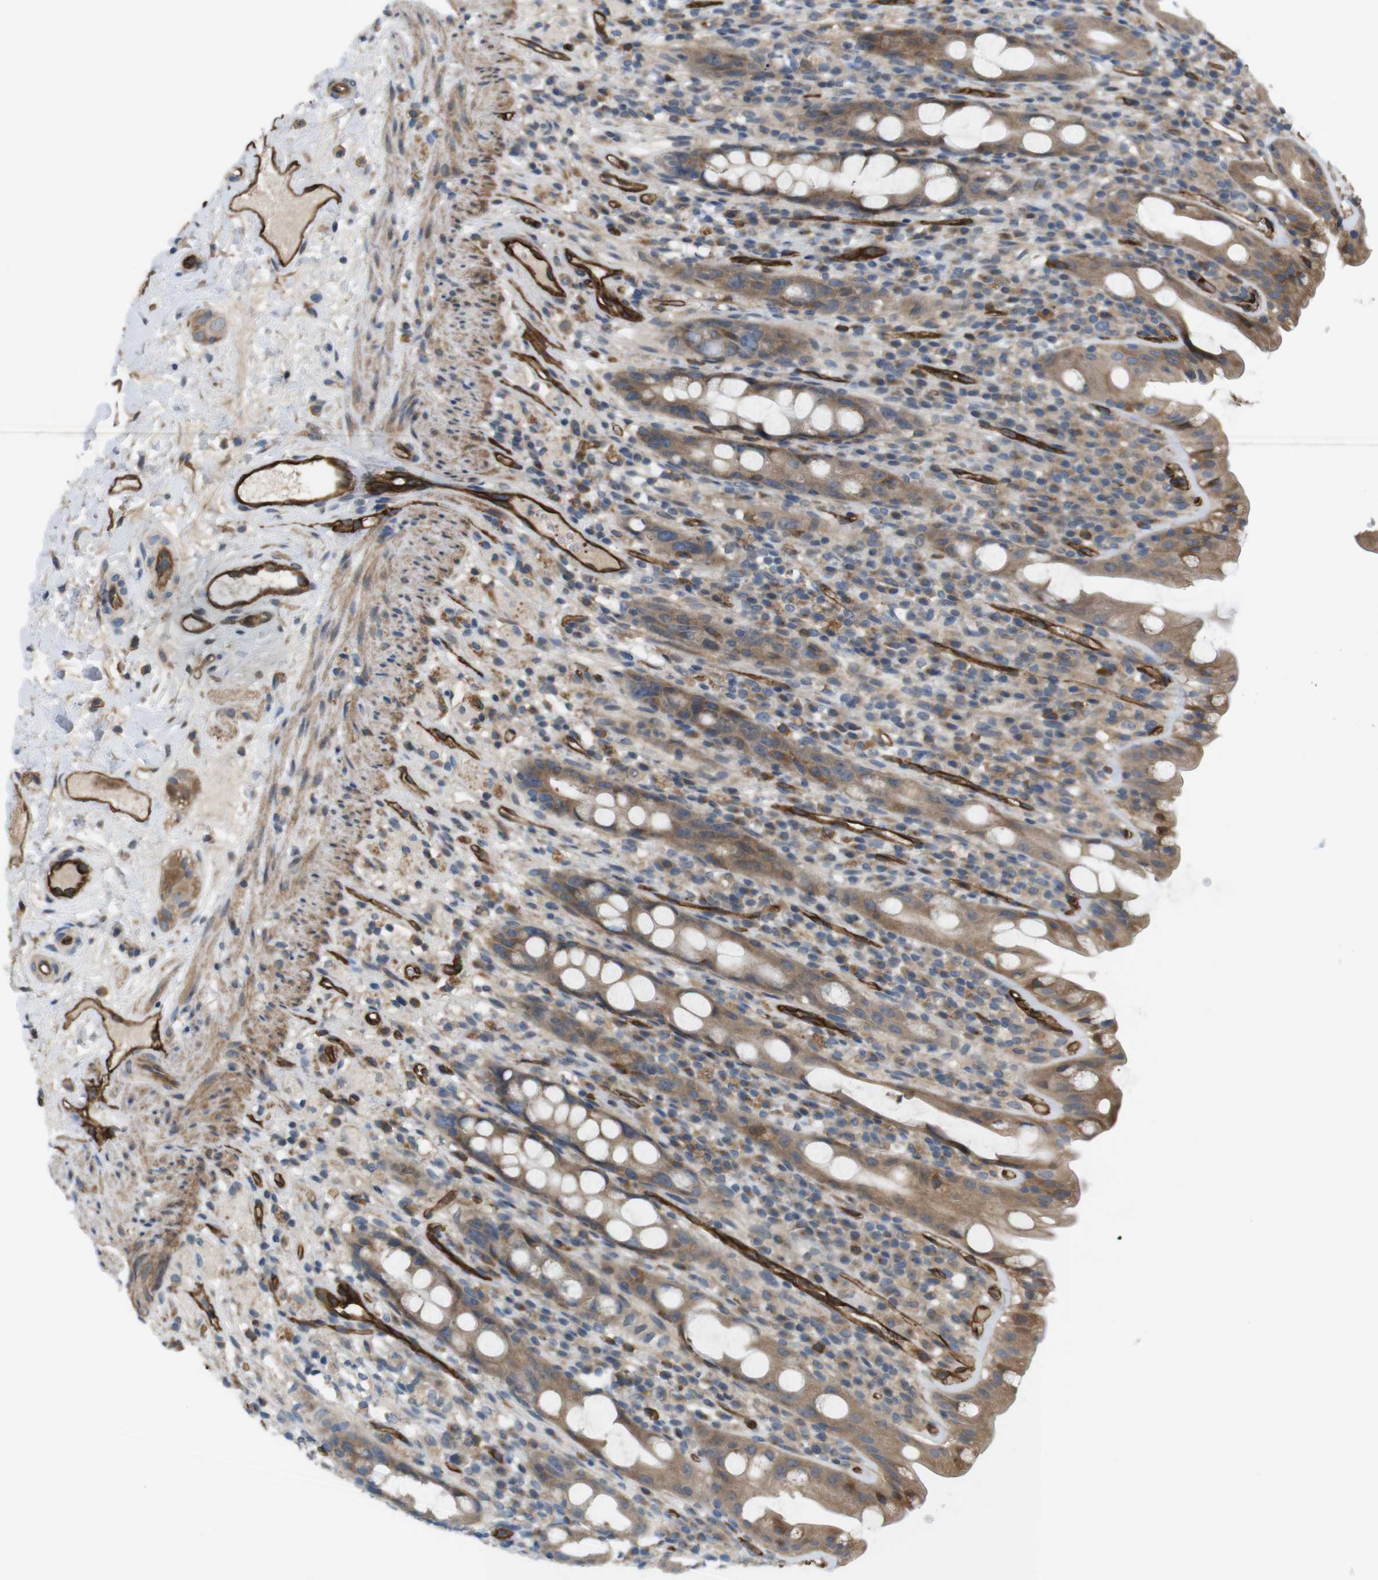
{"staining": {"intensity": "moderate", "quantity": ">75%", "location": "cytoplasmic/membranous"}, "tissue": "rectum", "cell_type": "Glandular cells", "image_type": "normal", "snomed": [{"axis": "morphology", "description": "Normal tissue, NOS"}, {"axis": "topography", "description": "Rectum"}], "caption": "Glandular cells reveal medium levels of moderate cytoplasmic/membranous positivity in about >75% of cells in unremarkable human rectum. The protein of interest is stained brown, and the nuclei are stained in blue (DAB IHC with brightfield microscopy, high magnification).", "gene": "BVES", "patient": {"sex": "male", "age": 44}}